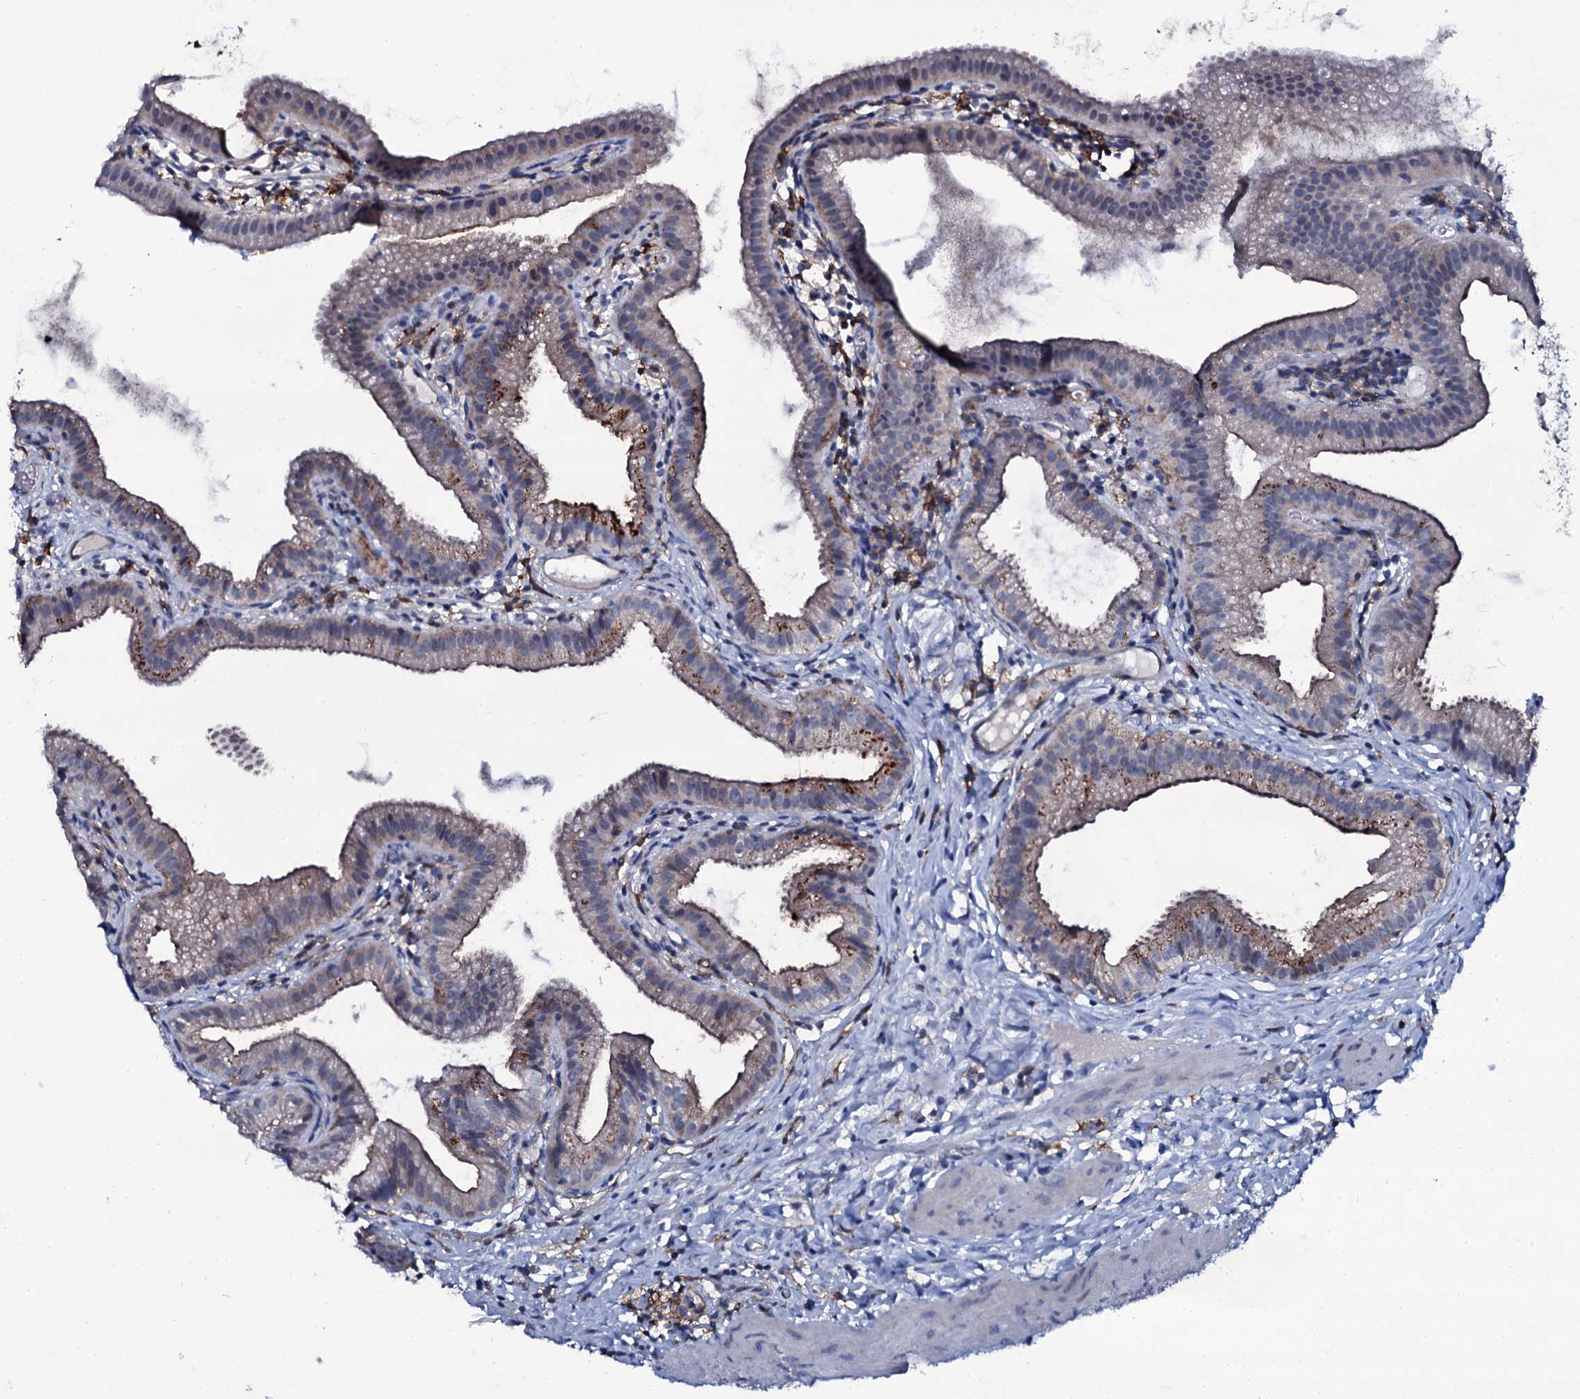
{"staining": {"intensity": "moderate", "quantity": "<25%", "location": "cytoplasmic/membranous"}, "tissue": "gallbladder", "cell_type": "Glandular cells", "image_type": "normal", "snomed": [{"axis": "morphology", "description": "Normal tissue, NOS"}, {"axis": "topography", "description": "Gallbladder"}], "caption": "Immunohistochemical staining of unremarkable gallbladder exhibits low levels of moderate cytoplasmic/membranous expression in approximately <25% of glandular cells.", "gene": "SNAP23", "patient": {"sex": "female", "age": 46}}